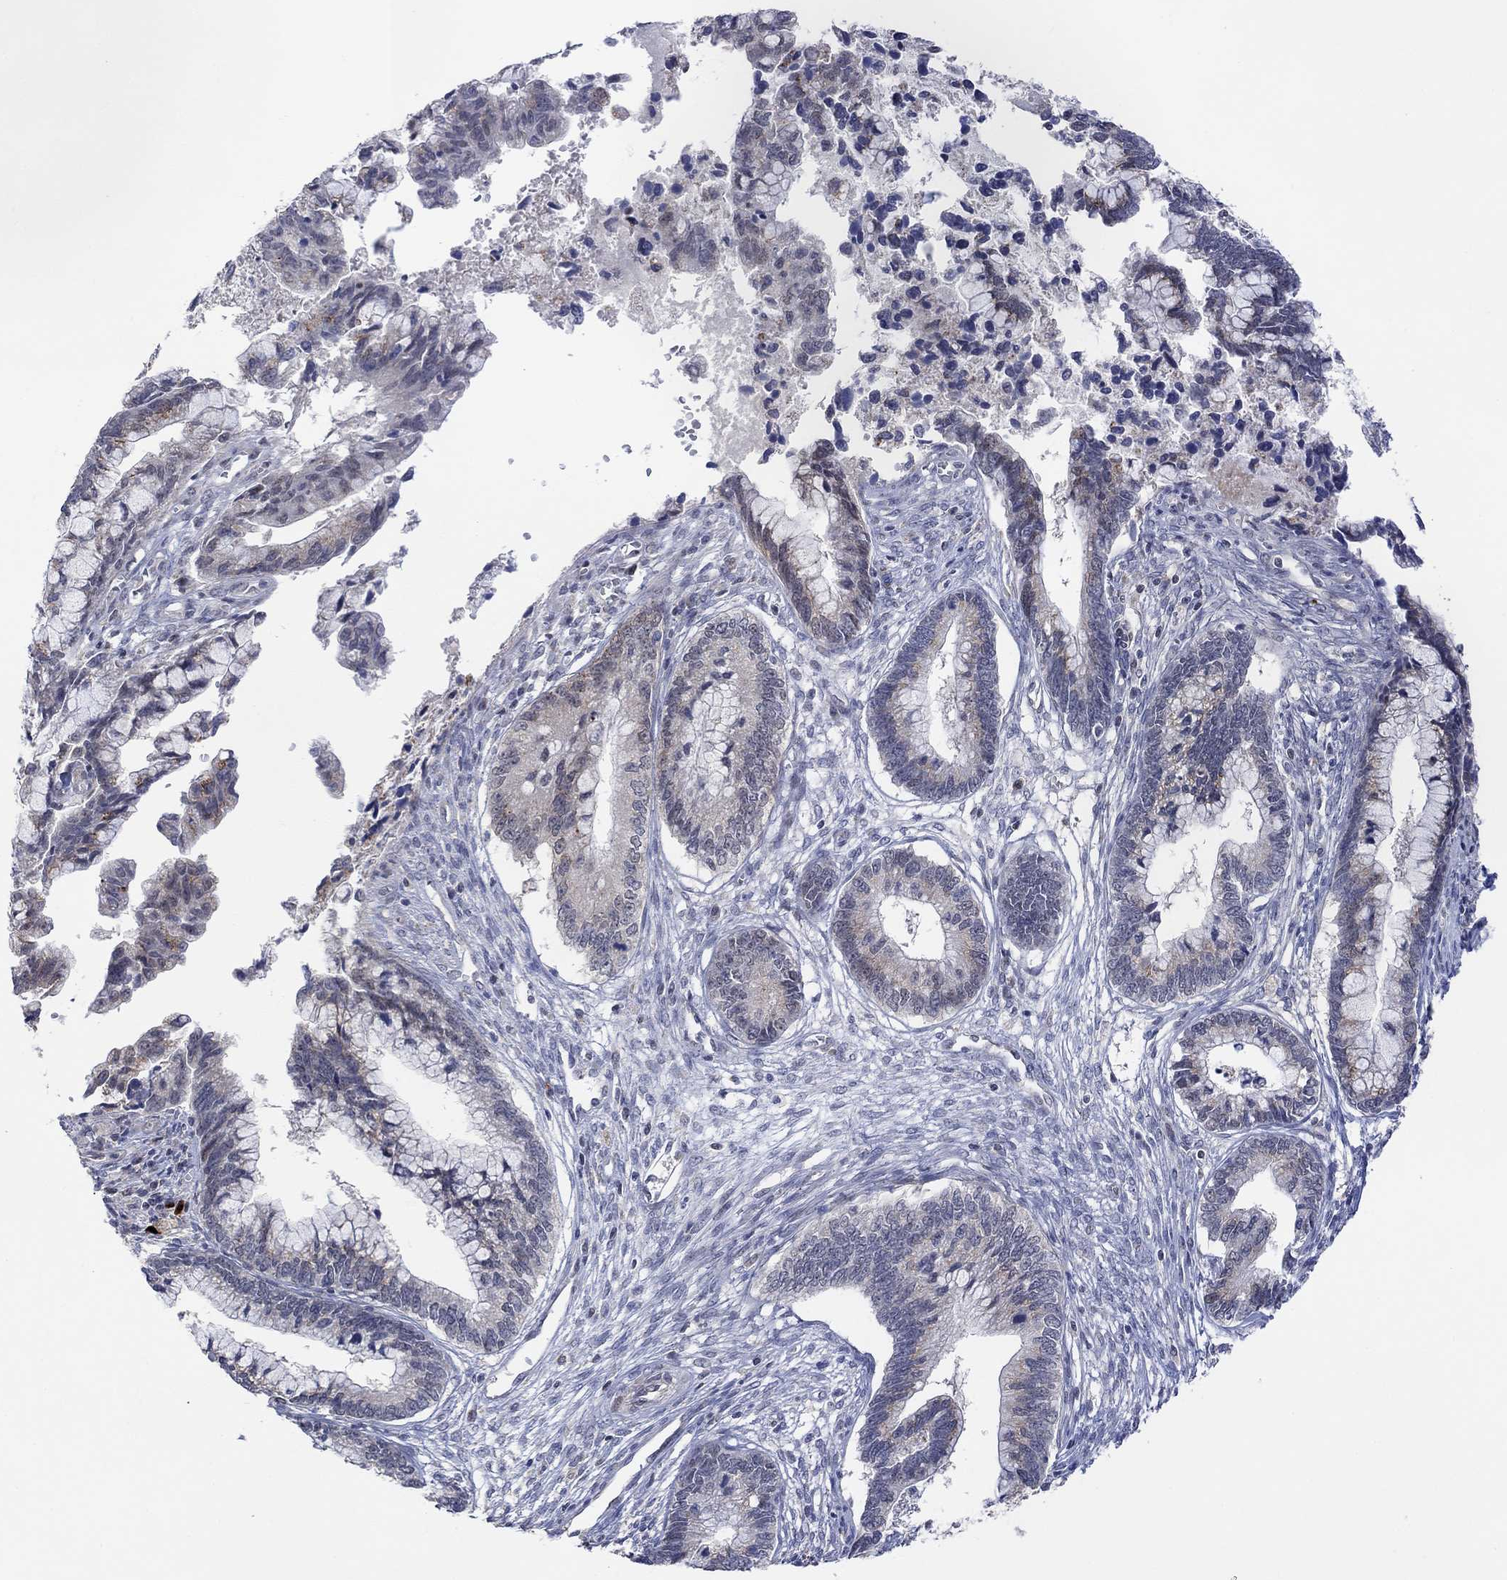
{"staining": {"intensity": "weak", "quantity": "<25%", "location": "cytoplasmic/membranous"}, "tissue": "cervical cancer", "cell_type": "Tumor cells", "image_type": "cancer", "snomed": [{"axis": "morphology", "description": "Adenocarcinoma, NOS"}, {"axis": "topography", "description": "Cervix"}], "caption": "Immunohistochemistry (IHC) of human cervical adenocarcinoma demonstrates no staining in tumor cells.", "gene": "SLC48A1", "patient": {"sex": "female", "age": 44}}